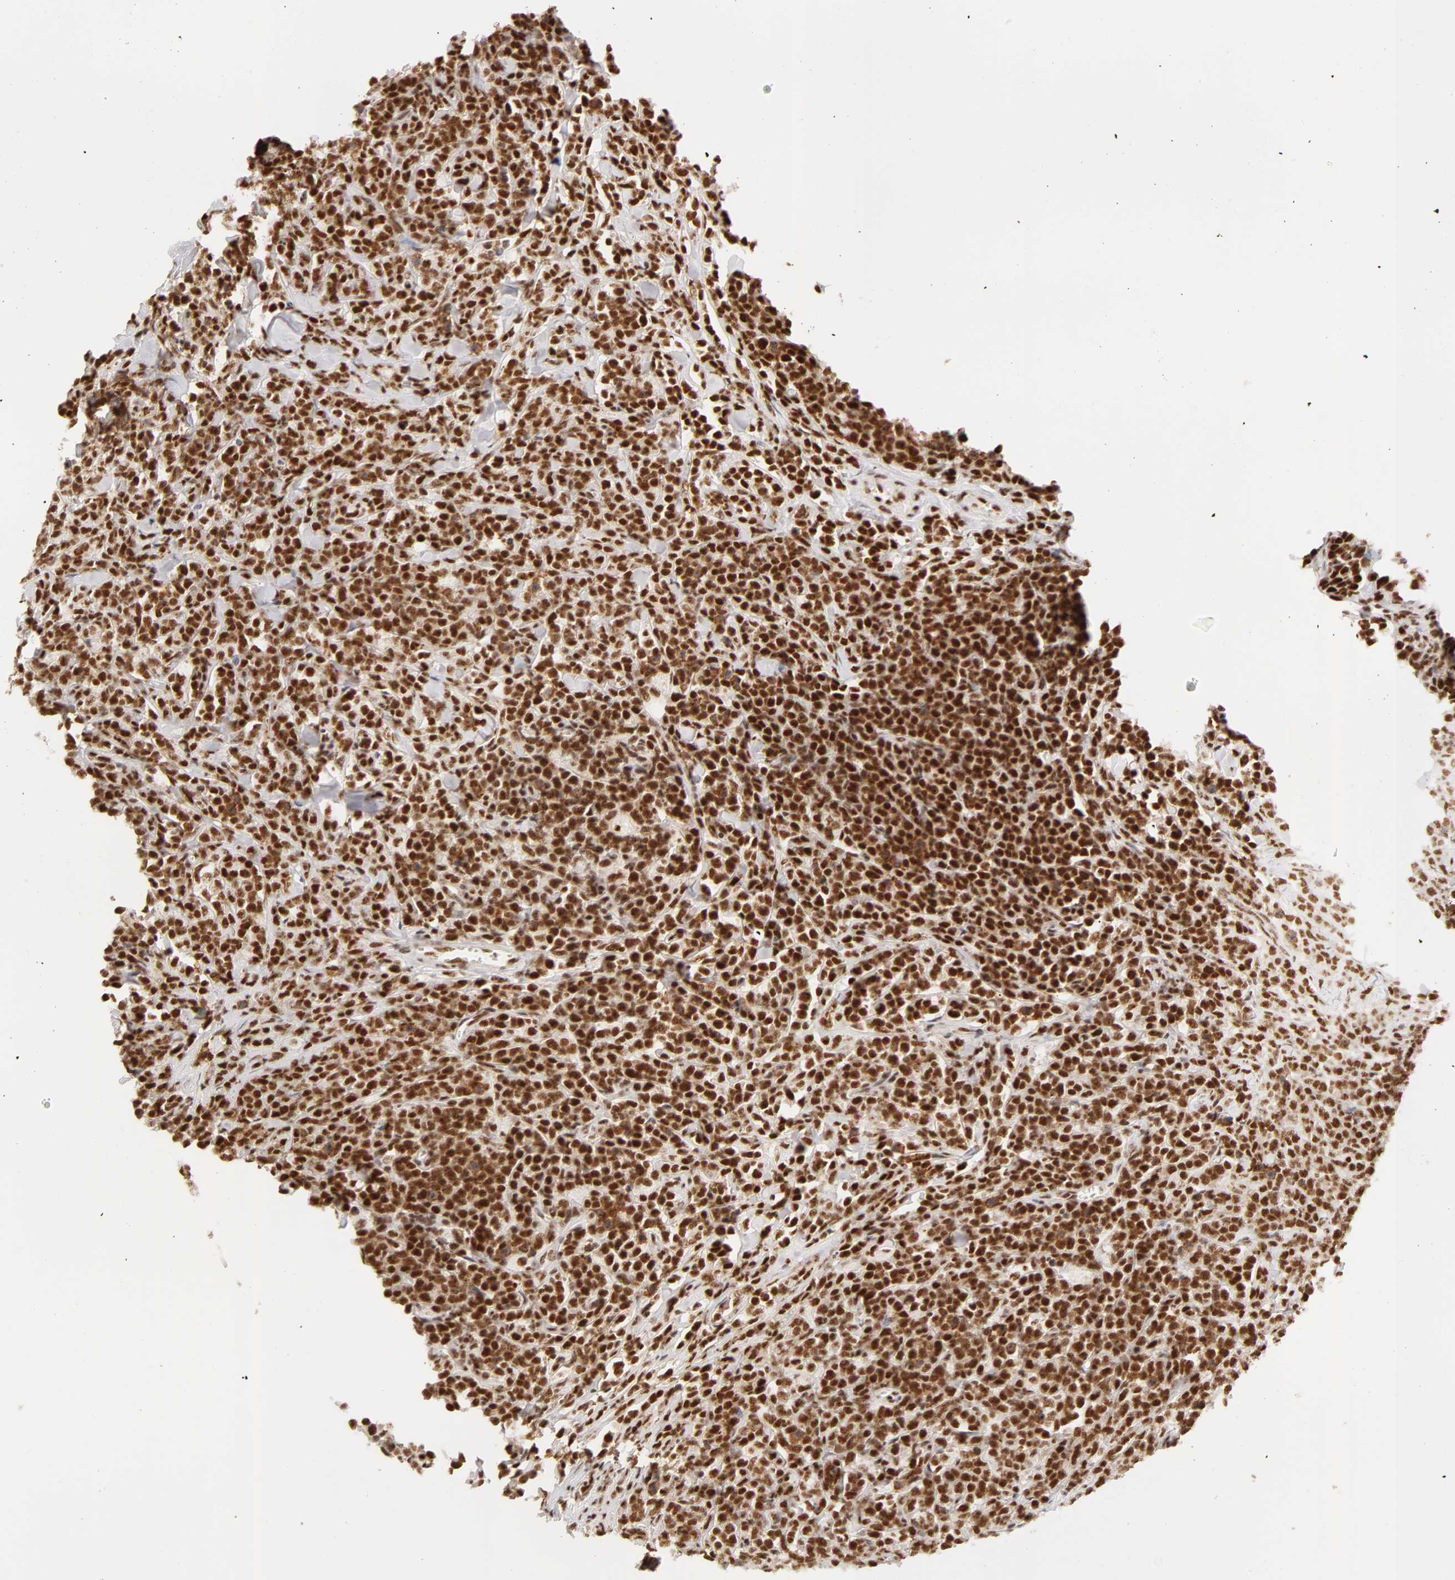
{"staining": {"intensity": "strong", "quantity": ">75%", "location": "nuclear"}, "tissue": "lymphoma", "cell_type": "Tumor cells", "image_type": "cancer", "snomed": [{"axis": "morphology", "description": "Malignant lymphoma, non-Hodgkin's type, High grade"}, {"axis": "topography", "description": "Small intestine"}, {"axis": "topography", "description": "Colon"}], "caption": "About >75% of tumor cells in human lymphoma display strong nuclear protein staining as visualized by brown immunohistochemical staining.", "gene": "RBM39", "patient": {"sex": "male", "age": 8}}